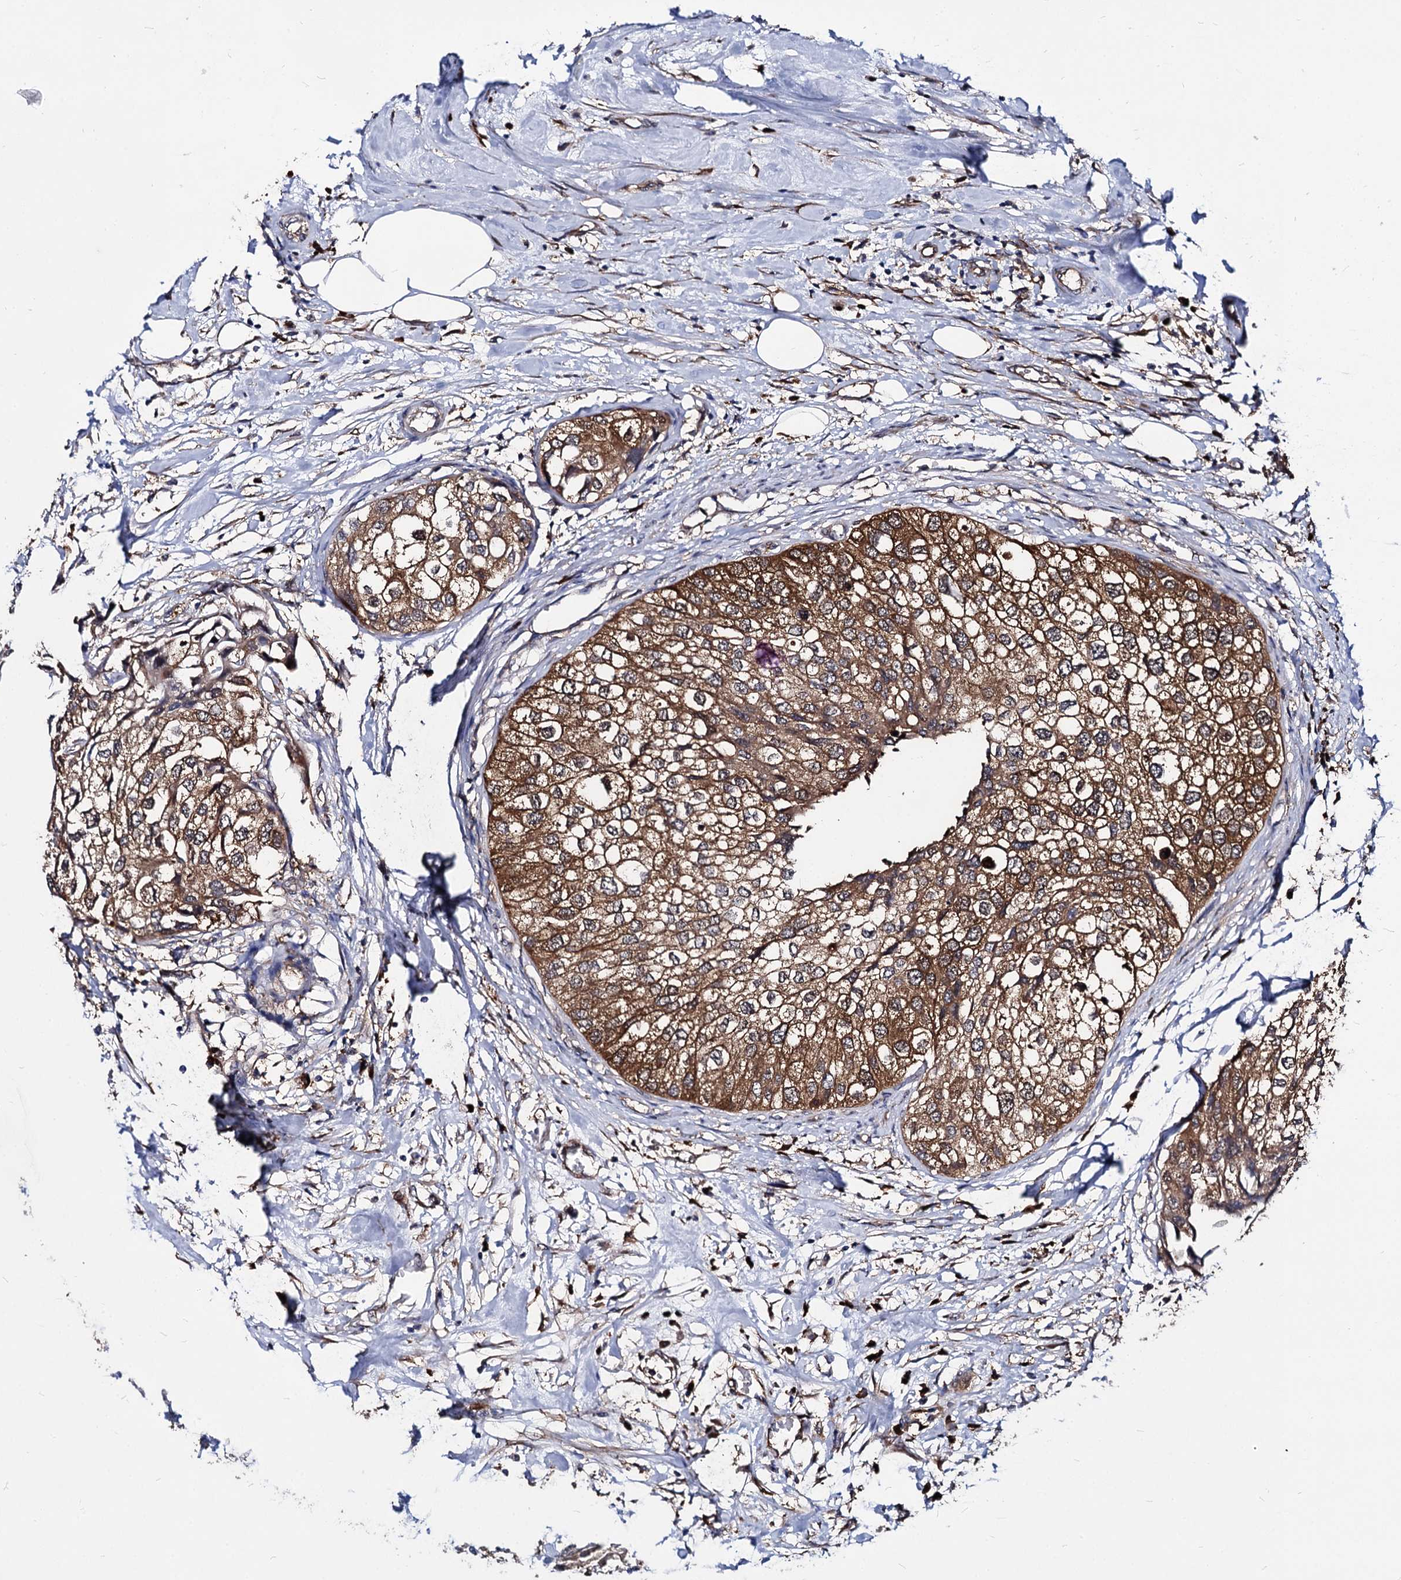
{"staining": {"intensity": "moderate", "quantity": ">75%", "location": "cytoplasmic/membranous"}, "tissue": "urothelial cancer", "cell_type": "Tumor cells", "image_type": "cancer", "snomed": [{"axis": "morphology", "description": "Urothelial carcinoma, High grade"}, {"axis": "topography", "description": "Urinary bladder"}], "caption": "Protein expression analysis of human urothelial cancer reveals moderate cytoplasmic/membranous staining in about >75% of tumor cells.", "gene": "NME1", "patient": {"sex": "male", "age": 64}}